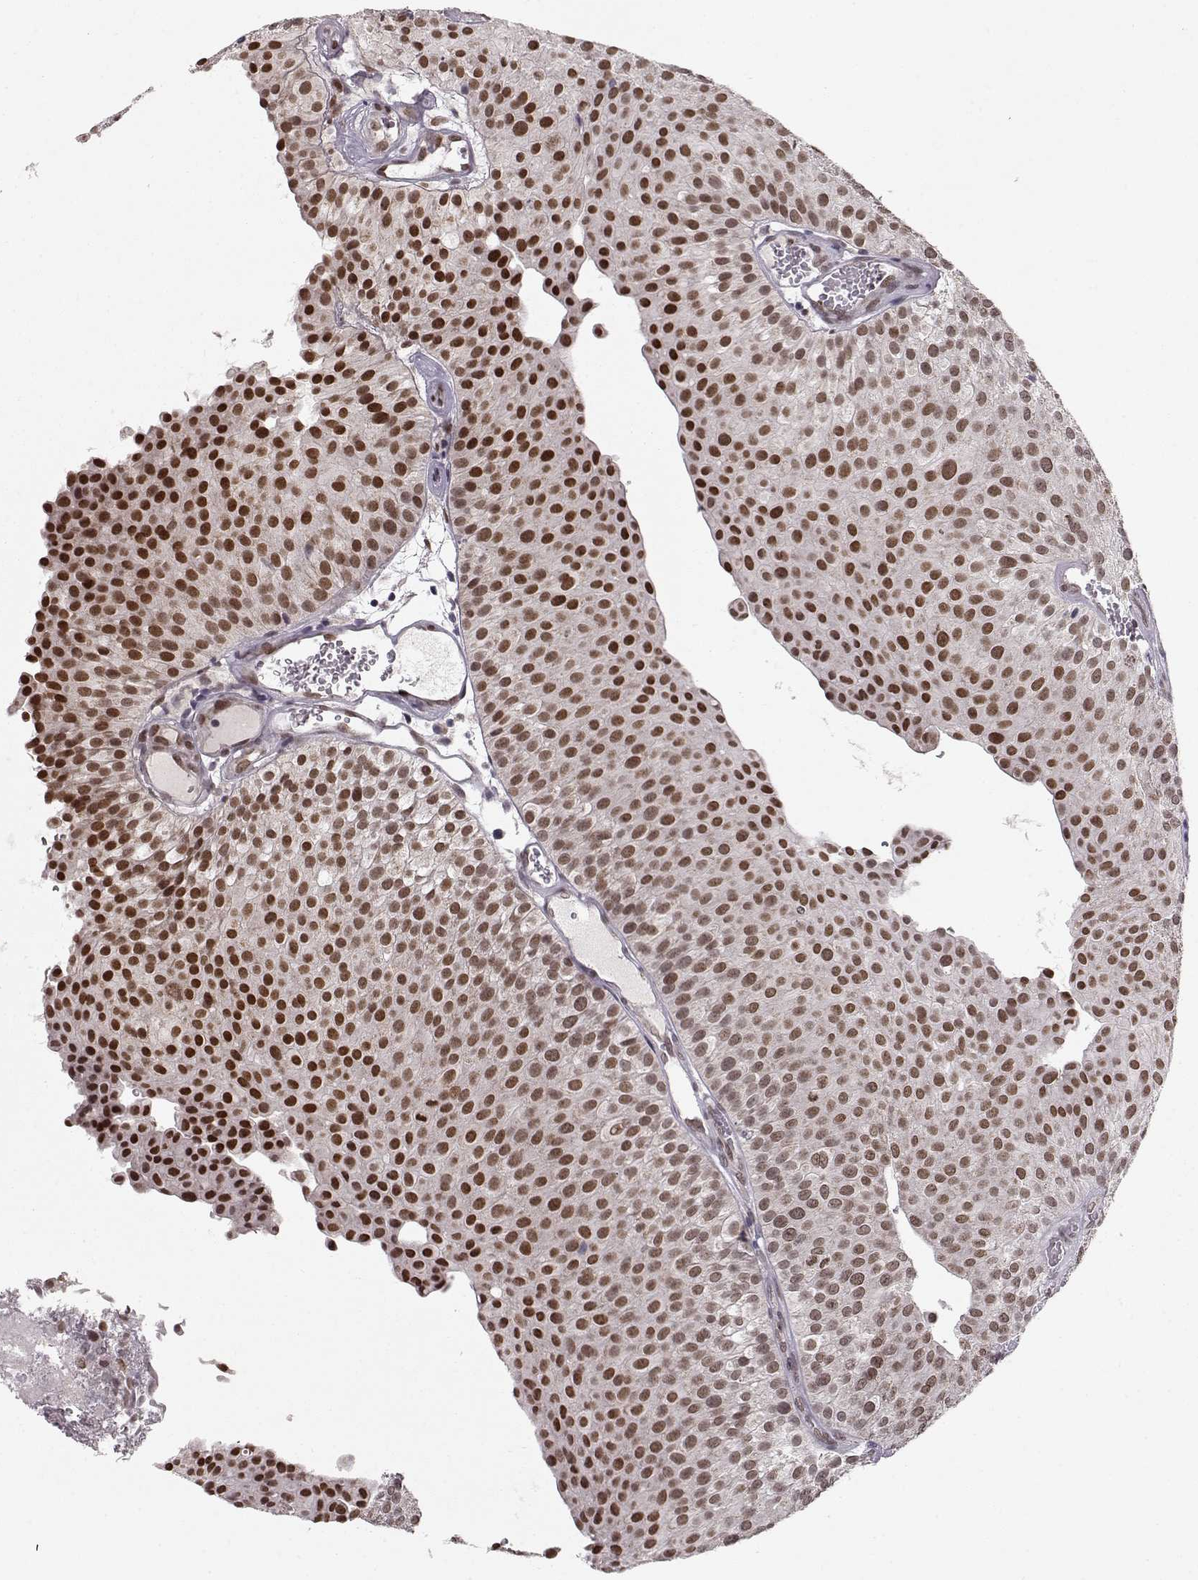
{"staining": {"intensity": "moderate", "quantity": ">75%", "location": "nuclear"}, "tissue": "urothelial cancer", "cell_type": "Tumor cells", "image_type": "cancer", "snomed": [{"axis": "morphology", "description": "Urothelial carcinoma, Low grade"}, {"axis": "topography", "description": "Urinary bladder"}], "caption": "This histopathology image shows urothelial cancer stained with immunohistochemistry to label a protein in brown. The nuclear of tumor cells show moderate positivity for the protein. Nuclei are counter-stained blue.", "gene": "RAI1", "patient": {"sex": "female", "age": 87}}